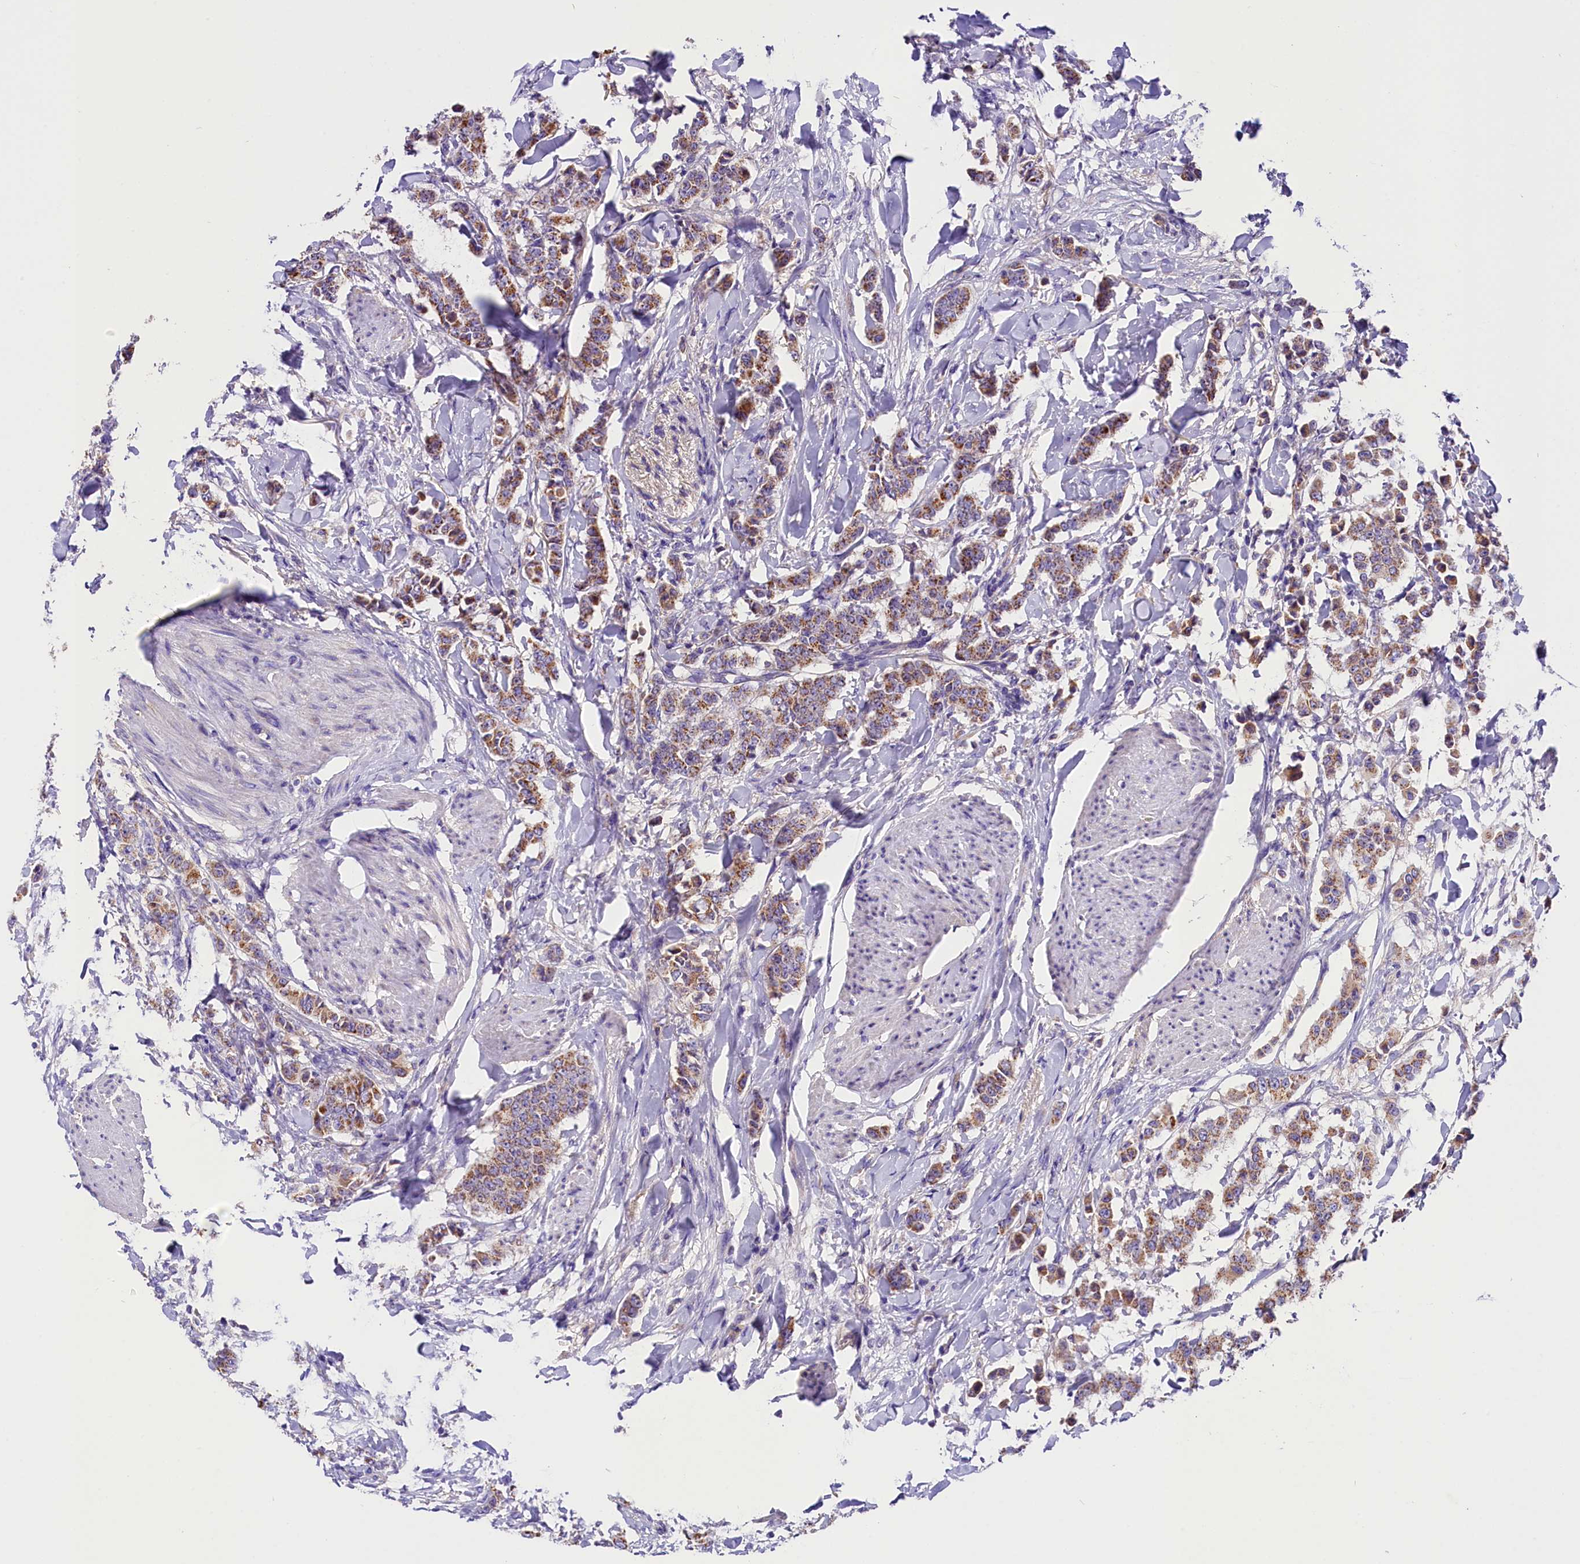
{"staining": {"intensity": "moderate", "quantity": ">75%", "location": "cytoplasmic/membranous"}, "tissue": "breast cancer", "cell_type": "Tumor cells", "image_type": "cancer", "snomed": [{"axis": "morphology", "description": "Duct carcinoma"}, {"axis": "topography", "description": "Breast"}], "caption": "Tumor cells demonstrate medium levels of moderate cytoplasmic/membranous staining in about >75% of cells in breast cancer (infiltrating ductal carcinoma).", "gene": "SIX5", "patient": {"sex": "female", "age": 40}}